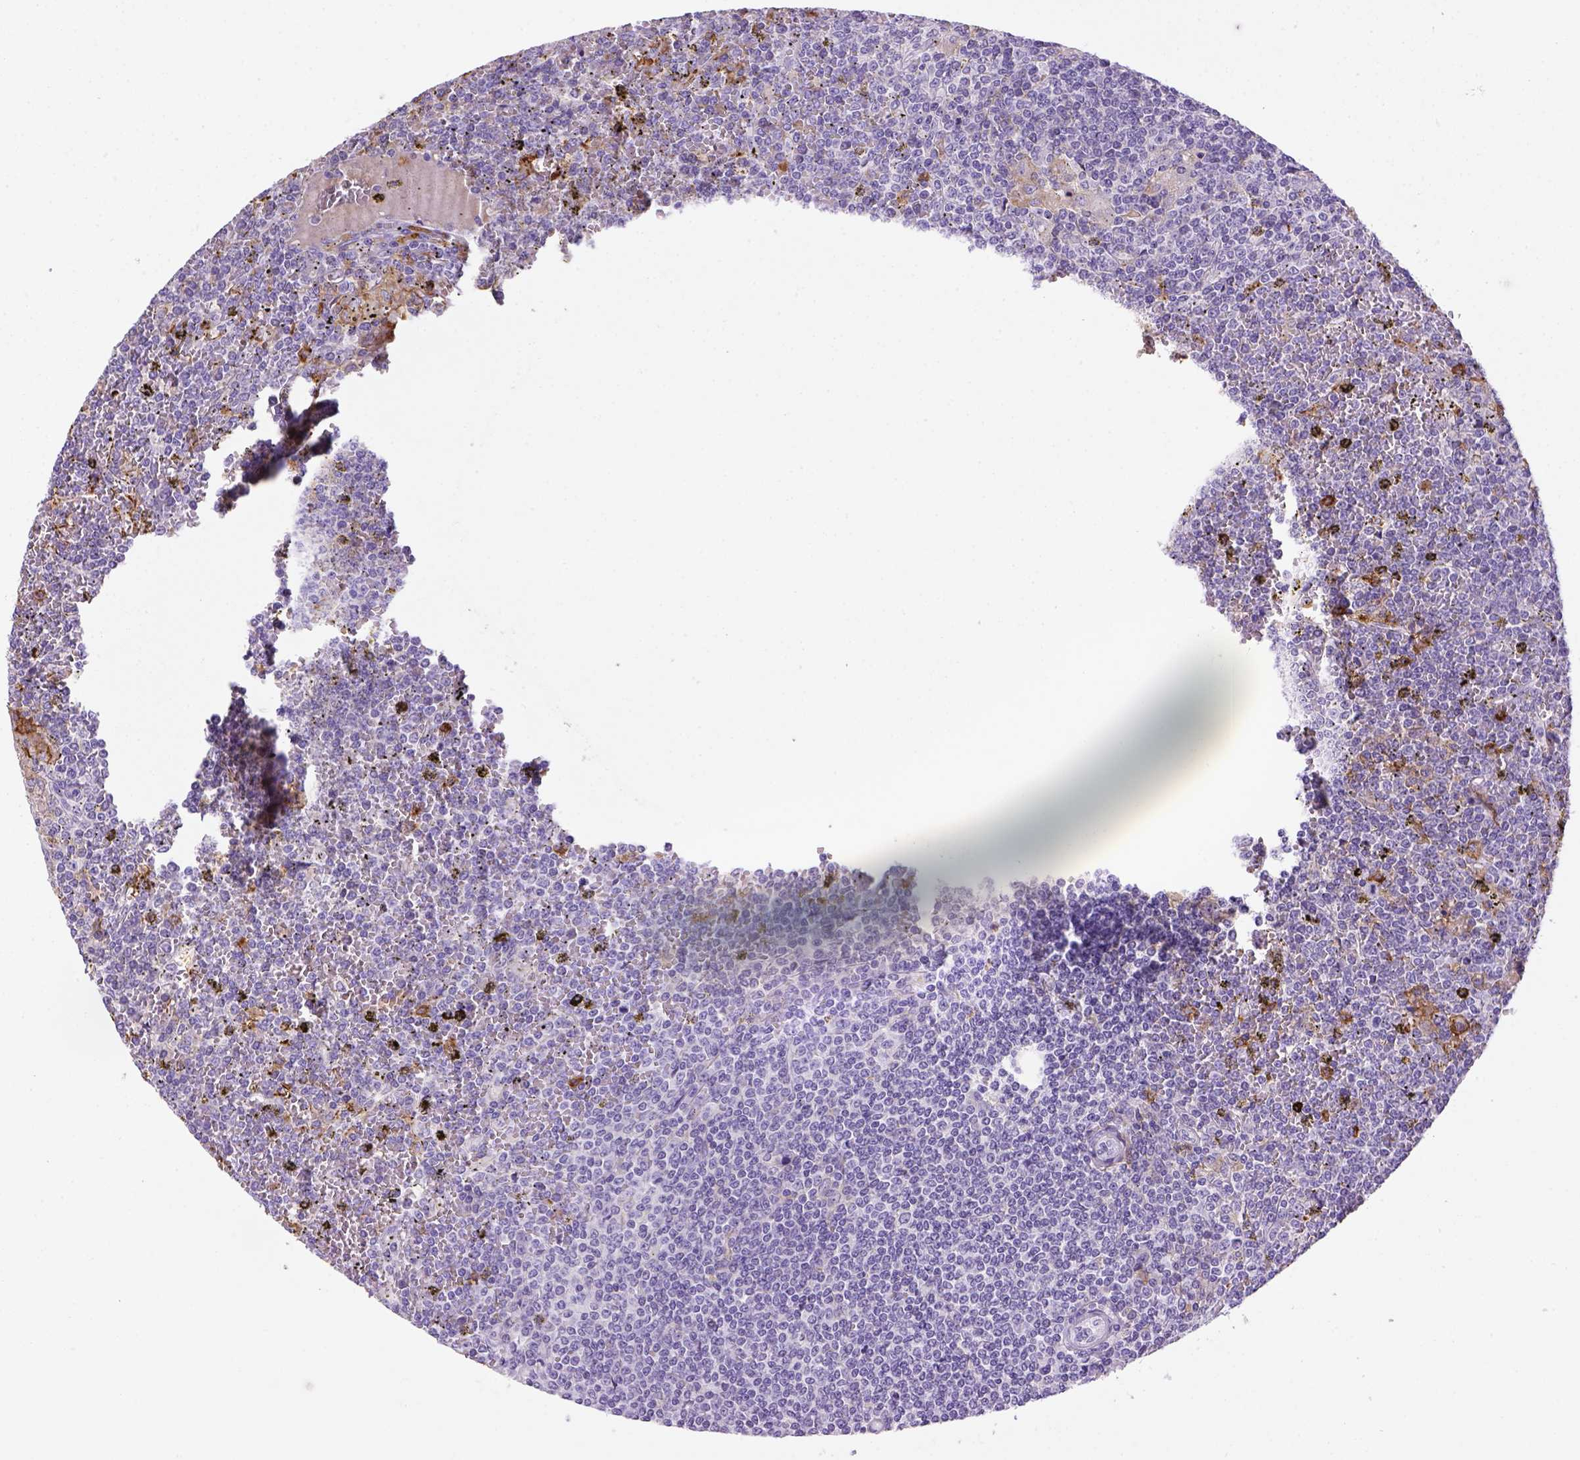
{"staining": {"intensity": "negative", "quantity": "none", "location": "none"}, "tissue": "lymphoma", "cell_type": "Tumor cells", "image_type": "cancer", "snomed": [{"axis": "morphology", "description": "Malignant lymphoma, non-Hodgkin's type, Low grade"}, {"axis": "topography", "description": "Spleen"}], "caption": "The photomicrograph reveals no staining of tumor cells in low-grade malignant lymphoma, non-Hodgkin's type.", "gene": "CD14", "patient": {"sex": "female", "age": 19}}